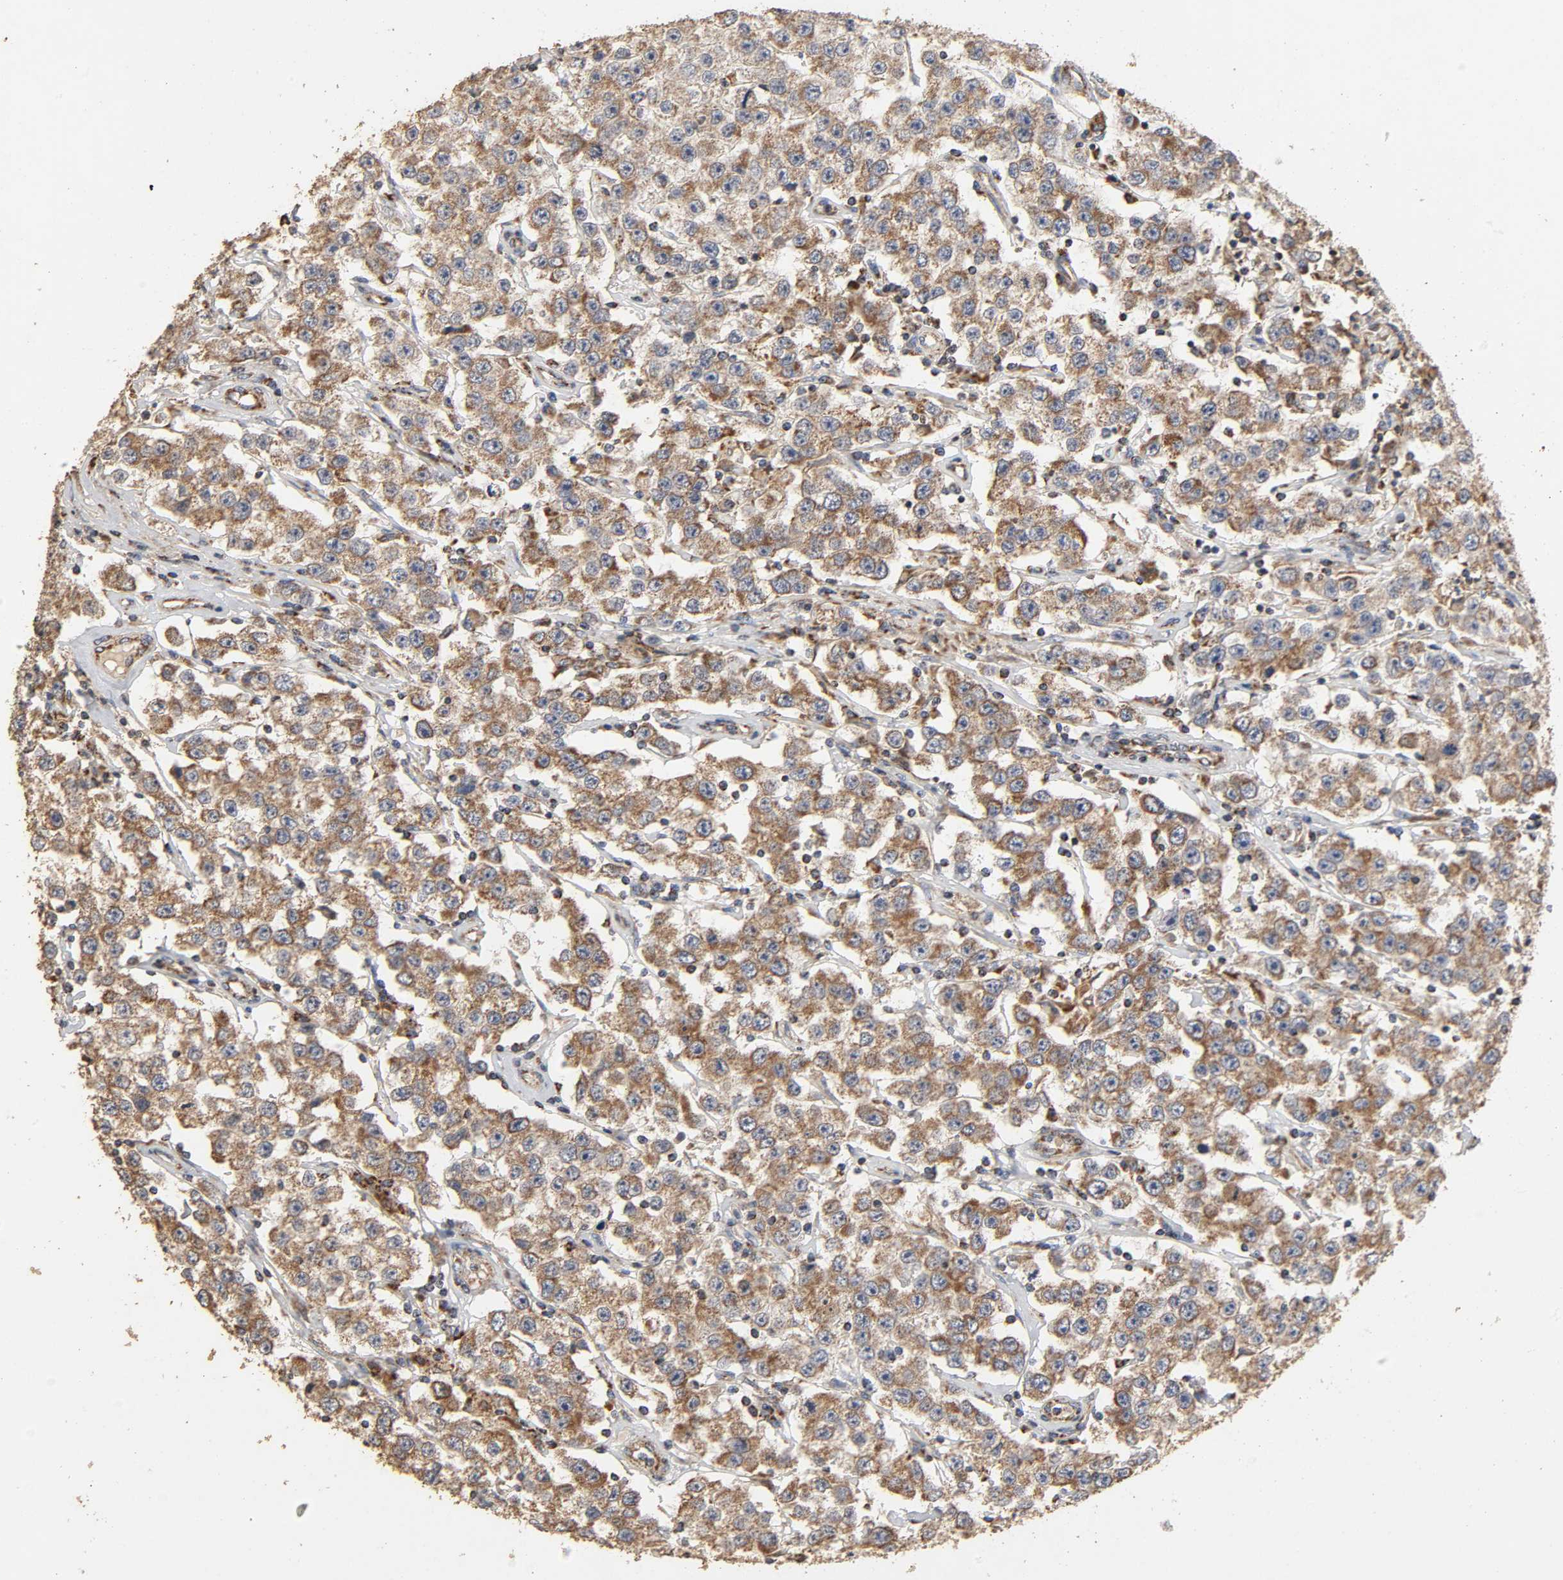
{"staining": {"intensity": "moderate", "quantity": ">75%", "location": "cytoplasmic/membranous"}, "tissue": "testis cancer", "cell_type": "Tumor cells", "image_type": "cancer", "snomed": [{"axis": "morphology", "description": "Seminoma, NOS"}, {"axis": "topography", "description": "Testis"}], "caption": "Immunohistochemical staining of human testis cancer (seminoma) displays medium levels of moderate cytoplasmic/membranous protein positivity in about >75% of tumor cells.", "gene": "NDUFS3", "patient": {"sex": "male", "age": 52}}